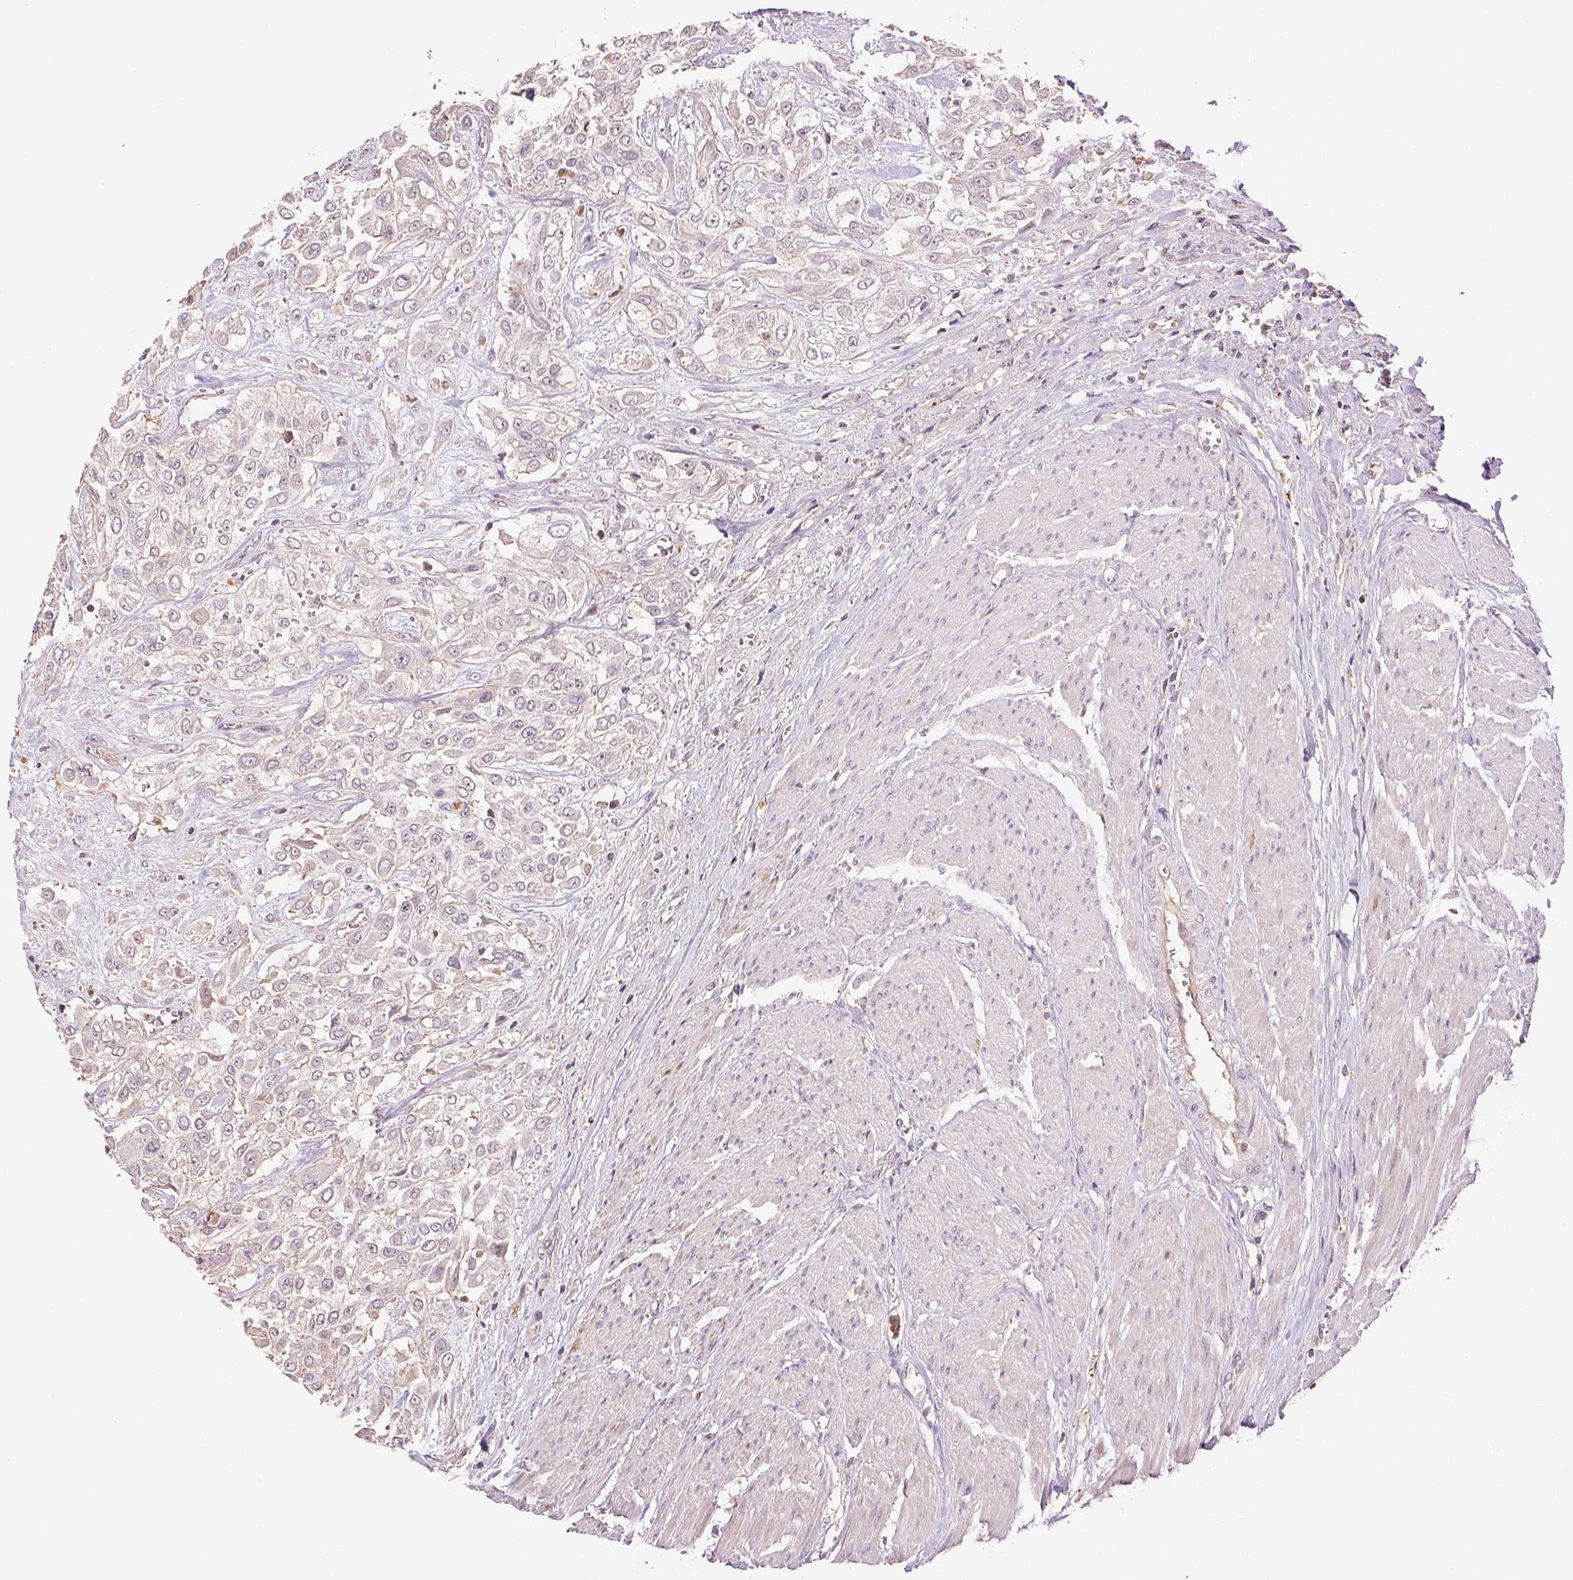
{"staining": {"intensity": "negative", "quantity": "none", "location": "none"}, "tissue": "urothelial cancer", "cell_type": "Tumor cells", "image_type": "cancer", "snomed": [{"axis": "morphology", "description": "Urothelial carcinoma, High grade"}, {"axis": "topography", "description": "Urinary bladder"}], "caption": "There is no significant positivity in tumor cells of high-grade urothelial carcinoma.", "gene": "TMEM253", "patient": {"sex": "male", "age": 57}}